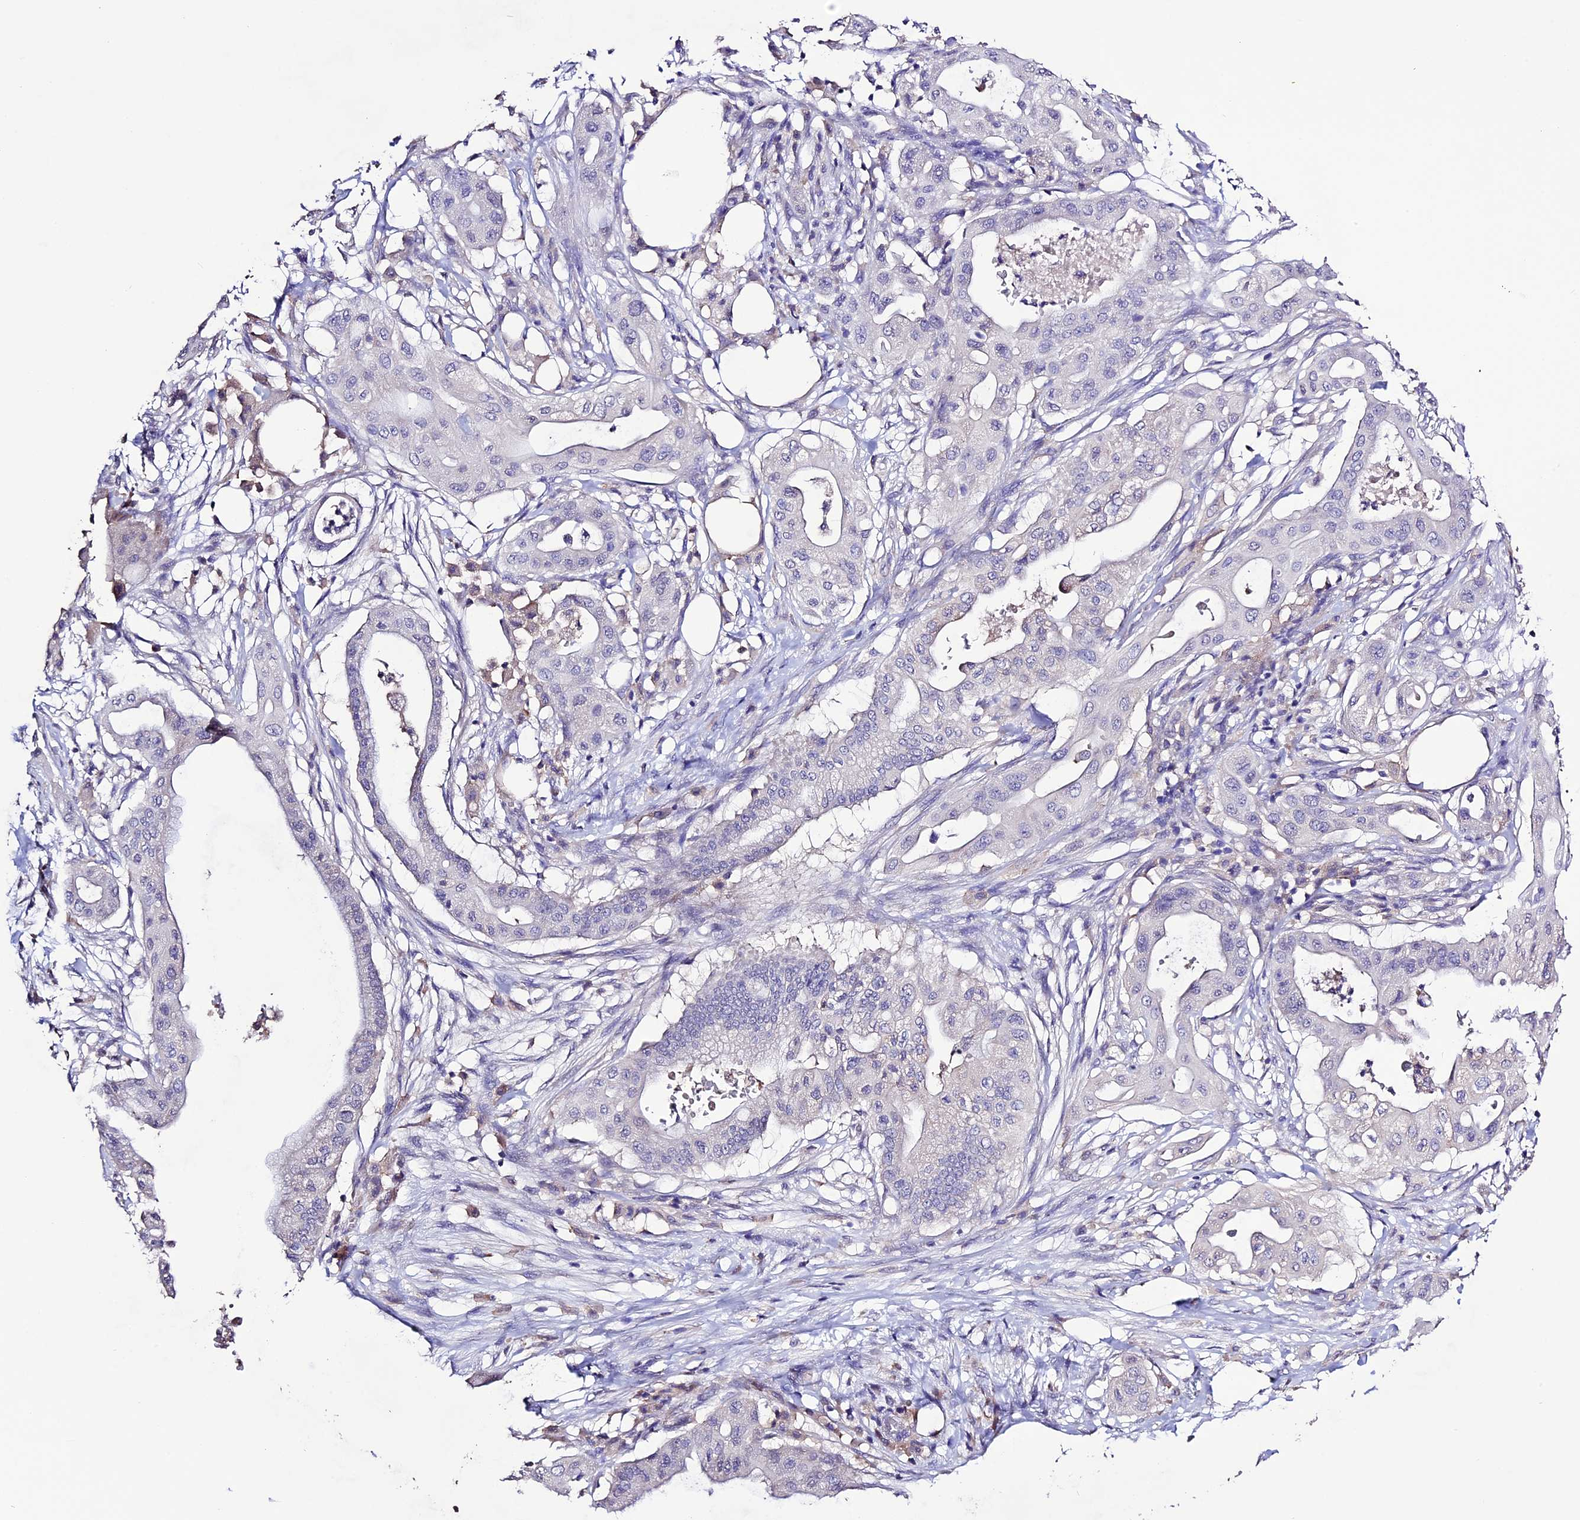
{"staining": {"intensity": "negative", "quantity": "none", "location": "none"}, "tissue": "pancreatic cancer", "cell_type": "Tumor cells", "image_type": "cancer", "snomed": [{"axis": "morphology", "description": "Adenocarcinoma, NOS"}, {"axis": "topography", "description": "Pancreas"}], "caption": "High power microscopy photomicrograph of an immunohistochemistry histopathology image of pancreatic cancer (adenocarcinoma), revealing no significant positivity in tumor cells.", "gene": "DIS3L", "patient": {"sex": "male", "age": 68}}